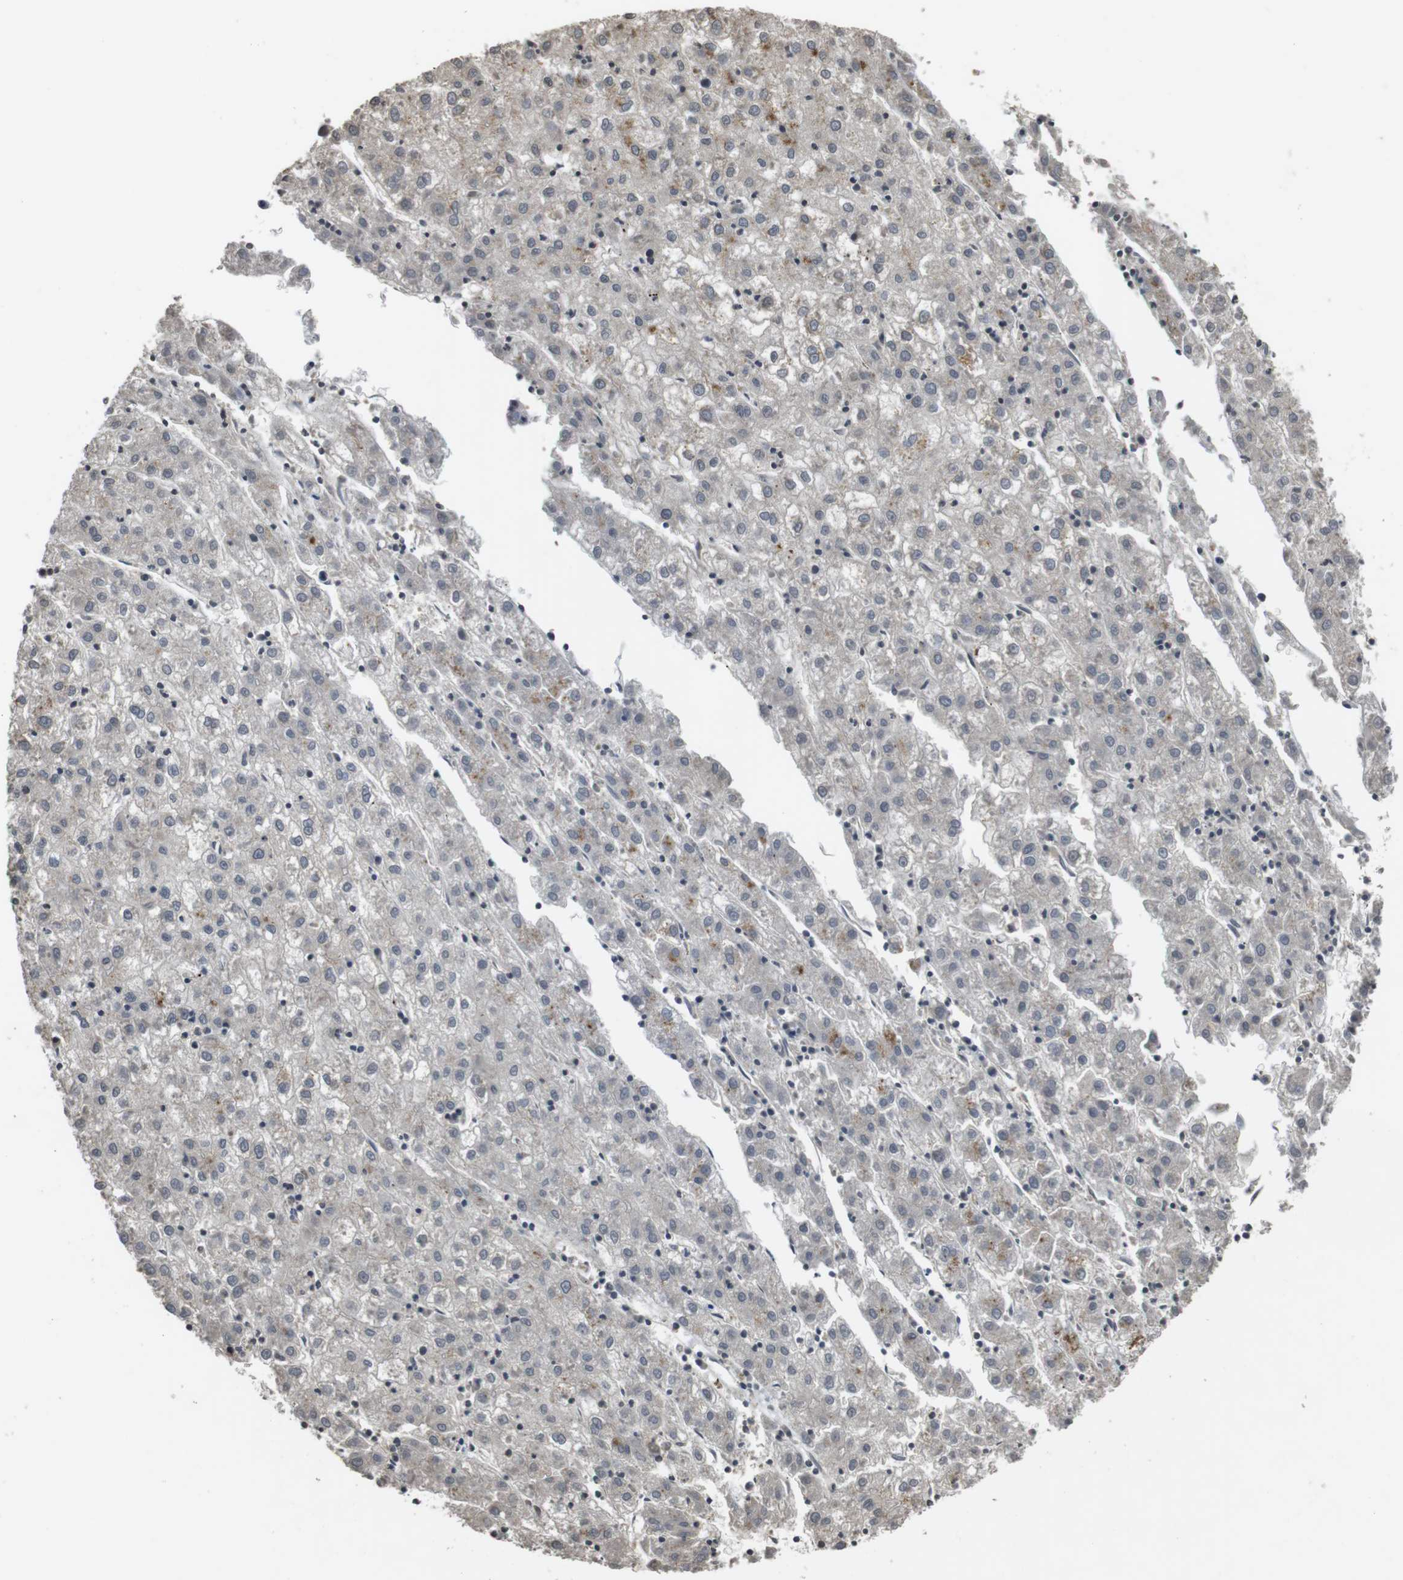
{"staining": {"intensity": "negative", "quantity": "none", "location": "none"}, "tissue": "liver cancer", "cell_type": "Tumor cells", "image_type": "cancer", "snomed": [{"axis": "morphology", "description": "Carcinoma, Hepatocellular, NOS"}, {"axis": "topography", "description": "Liver"}], "caption": "Immunohistochemistry (IHC) photomicrograph of neoplastic tissue: human liver hepatocellular carcinoma stained with DAB displays no significant protein staining in tumor cells.", "gene": "FZD10", "patient": {"sex": "male", "age": 72}}